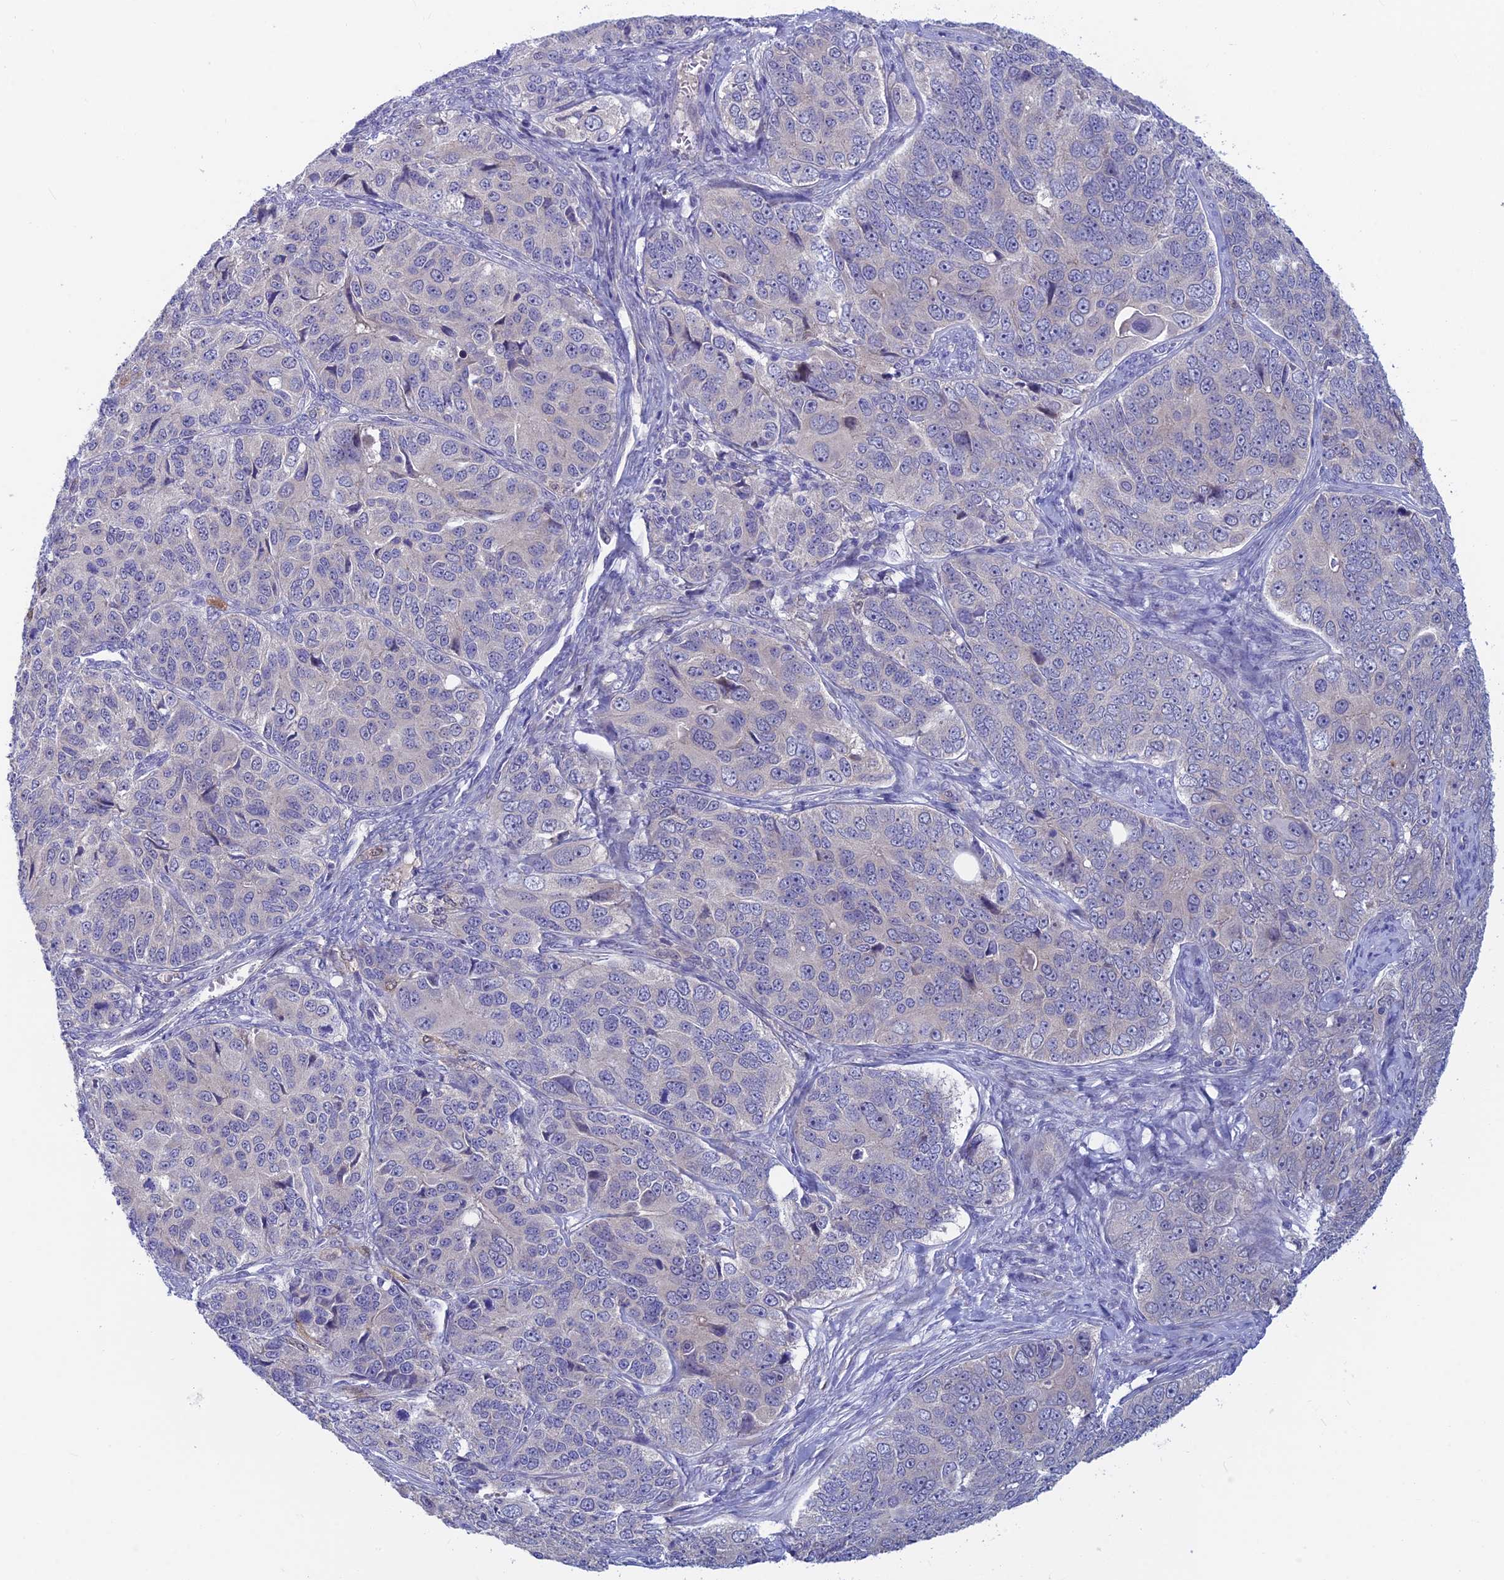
{"staining": {"intensity": "negative", "quantity": "none", "location": "none"}, "tissue": "ovarian cancer", "cell_type": "Tumor cells", "image_type": "cancer", "snomed": [{"axis": "morphology", "description": "Carcinoma, endometroid"}, {"axis": "topography", "description": "Ovary"}], "caption": "Tumor cells show no significant protein expression in endometroid carcinoma (ovarian). (DAB (3,3'-diaminobenzidine) immunohistochemistry (IHC) with hematoxylin counter stain).", "gene": "XPO7", "patient": {"sex": "female", "age": 51}}